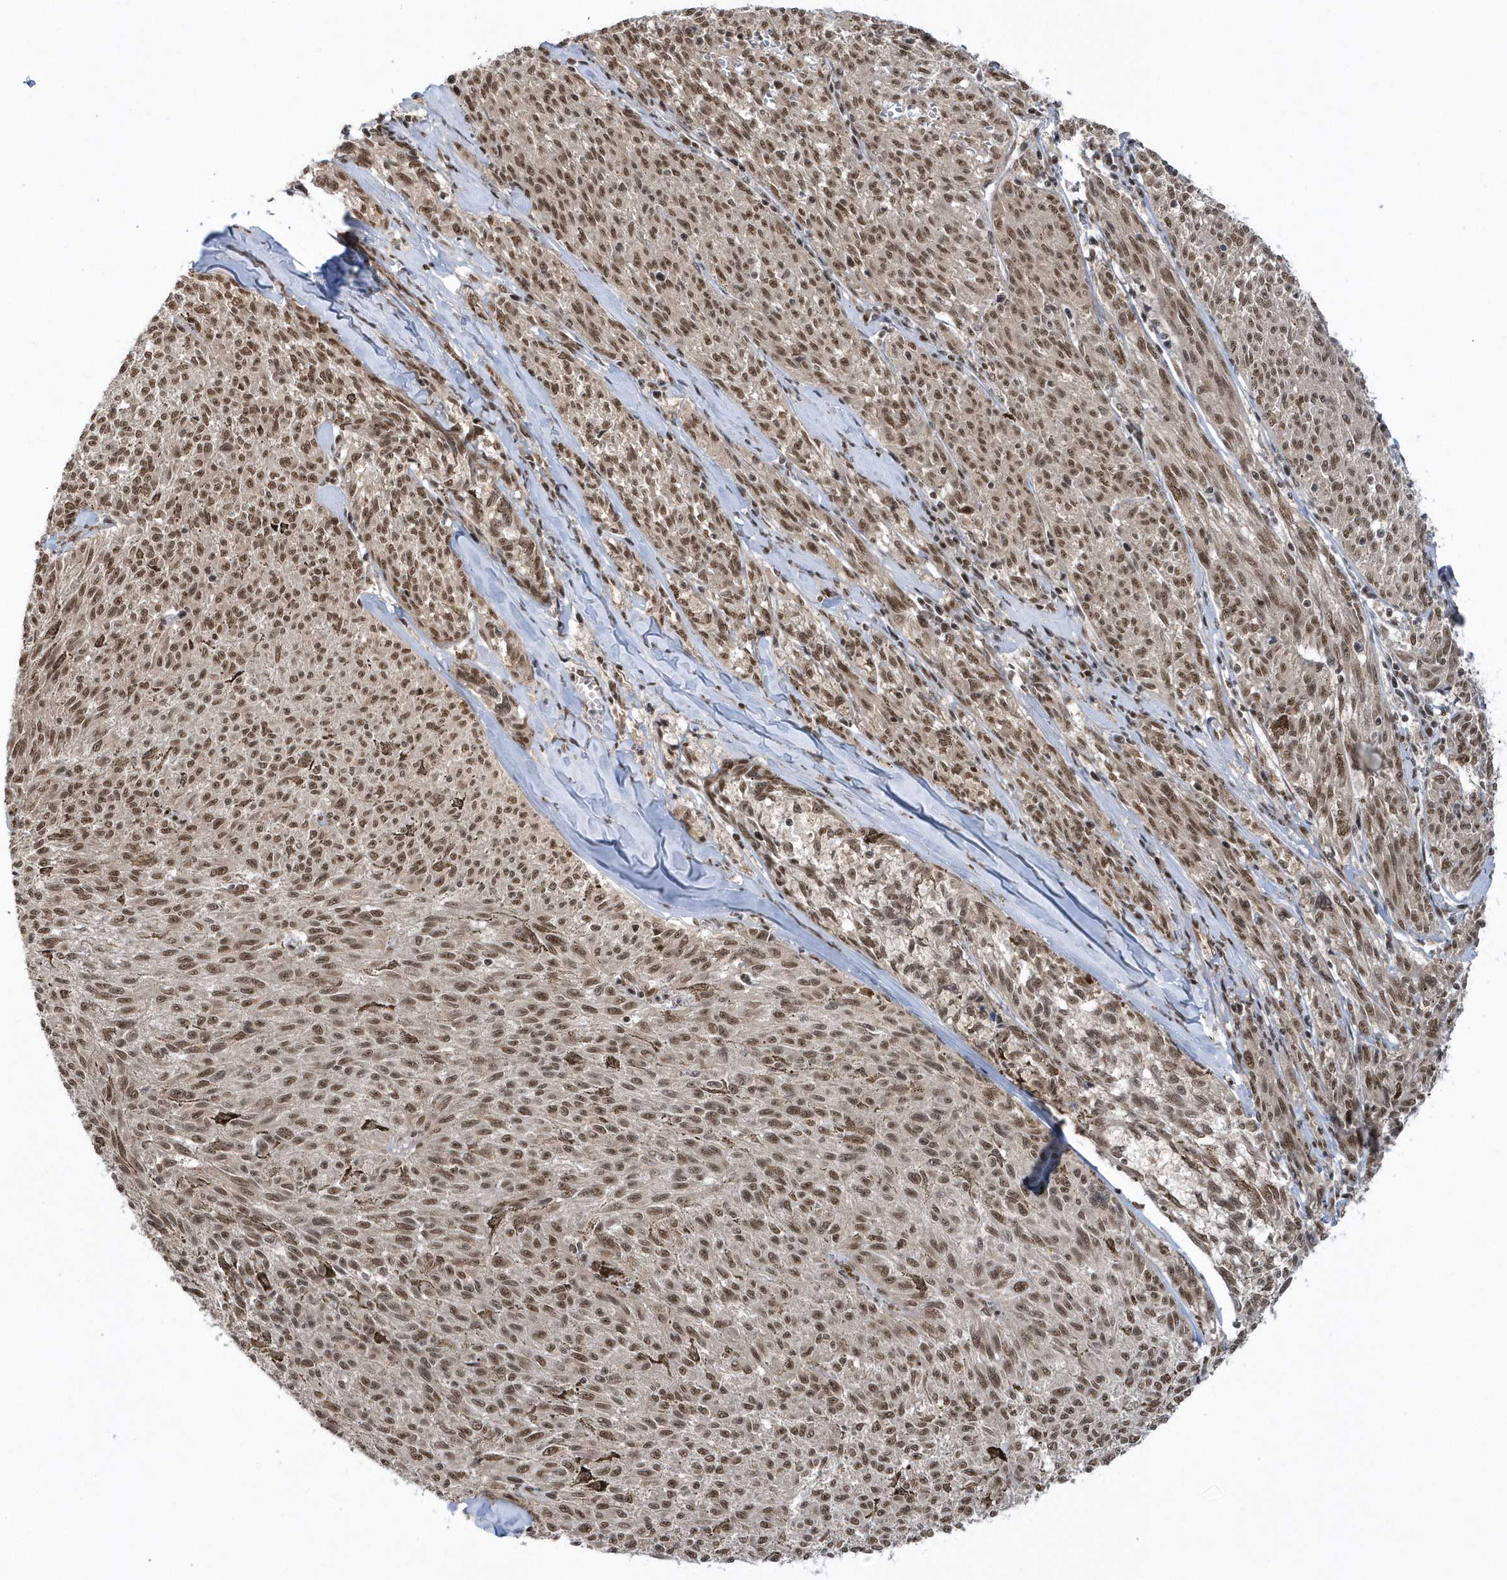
{"staining": {"intensity": "moderate", "quantity": ">75%", "location": "nuclear"}, "tissue": "melanoma", "cell_type": "Tumor cells", "image_type": "cancer", "snomed": [{"axis": "morphology", "description": "Malignant melanoma, NOS"}, {"axis": "topography", "description": "Skin"}], "caption": "Melanoma stained with a protein marker reveals moderate staining in tumor cells.", "gene": "SEPHS1", "patient": {"sex": "female", "age": 72}}